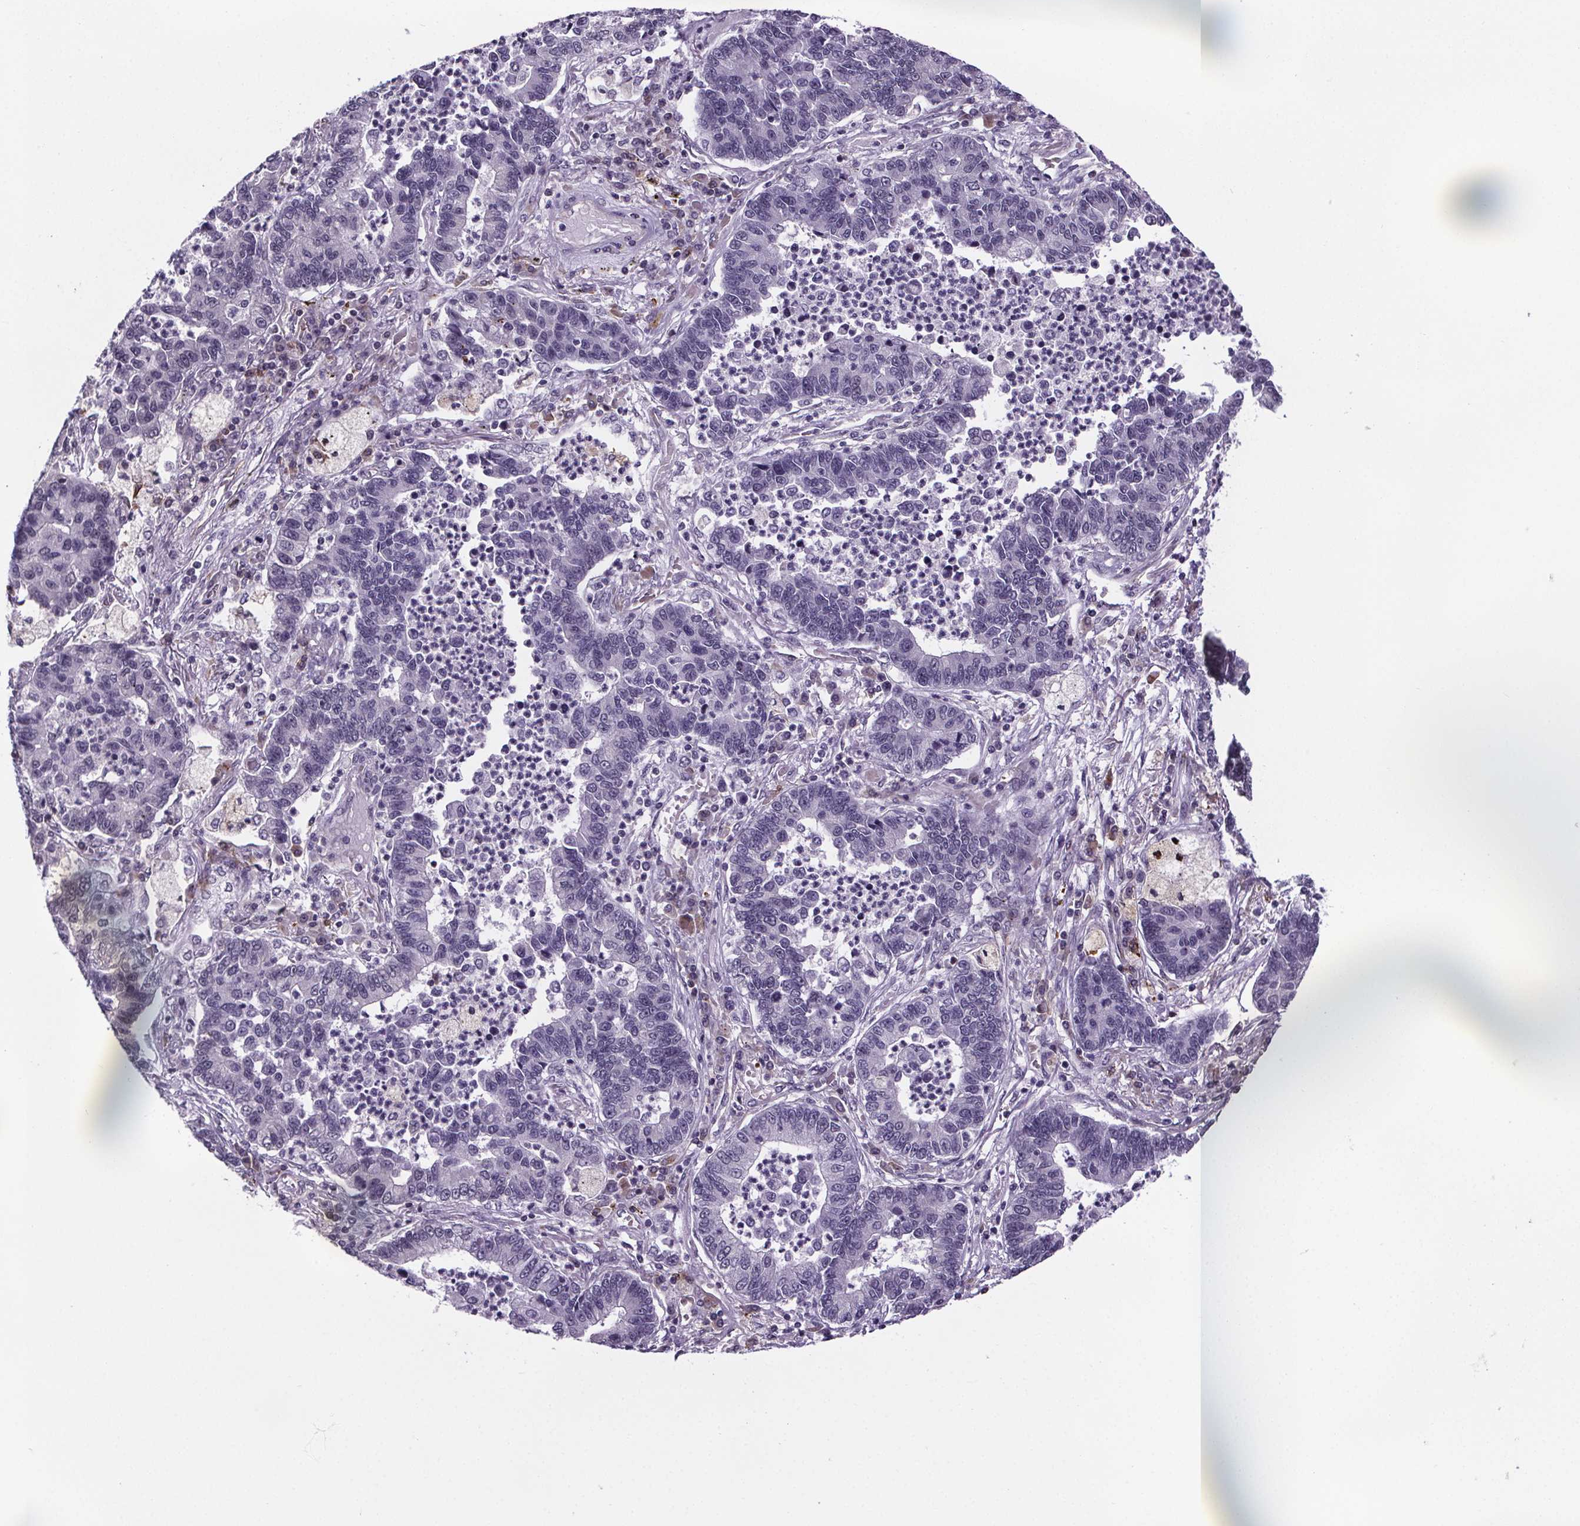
{"staining": {"intensity": "negative", "quantity": "none", "location": "none"}, "tissue": "lung cancer", "cell_type": "Tumor cells", "image_type": "cancer", "snomed": [{"axis": "morphology", "description": "Adenocarcinoma, NOS"}, {"axis": "topography", "description": "Lung"}], "caption": "Immunohistochemistry histopathology image of lung cancer (adenocarcinoma) stained for a protein (brown), which demonstrates no expression in tumor cells.", "gene": "TTC12", "patient": {"sex": "female", "age": 57}}